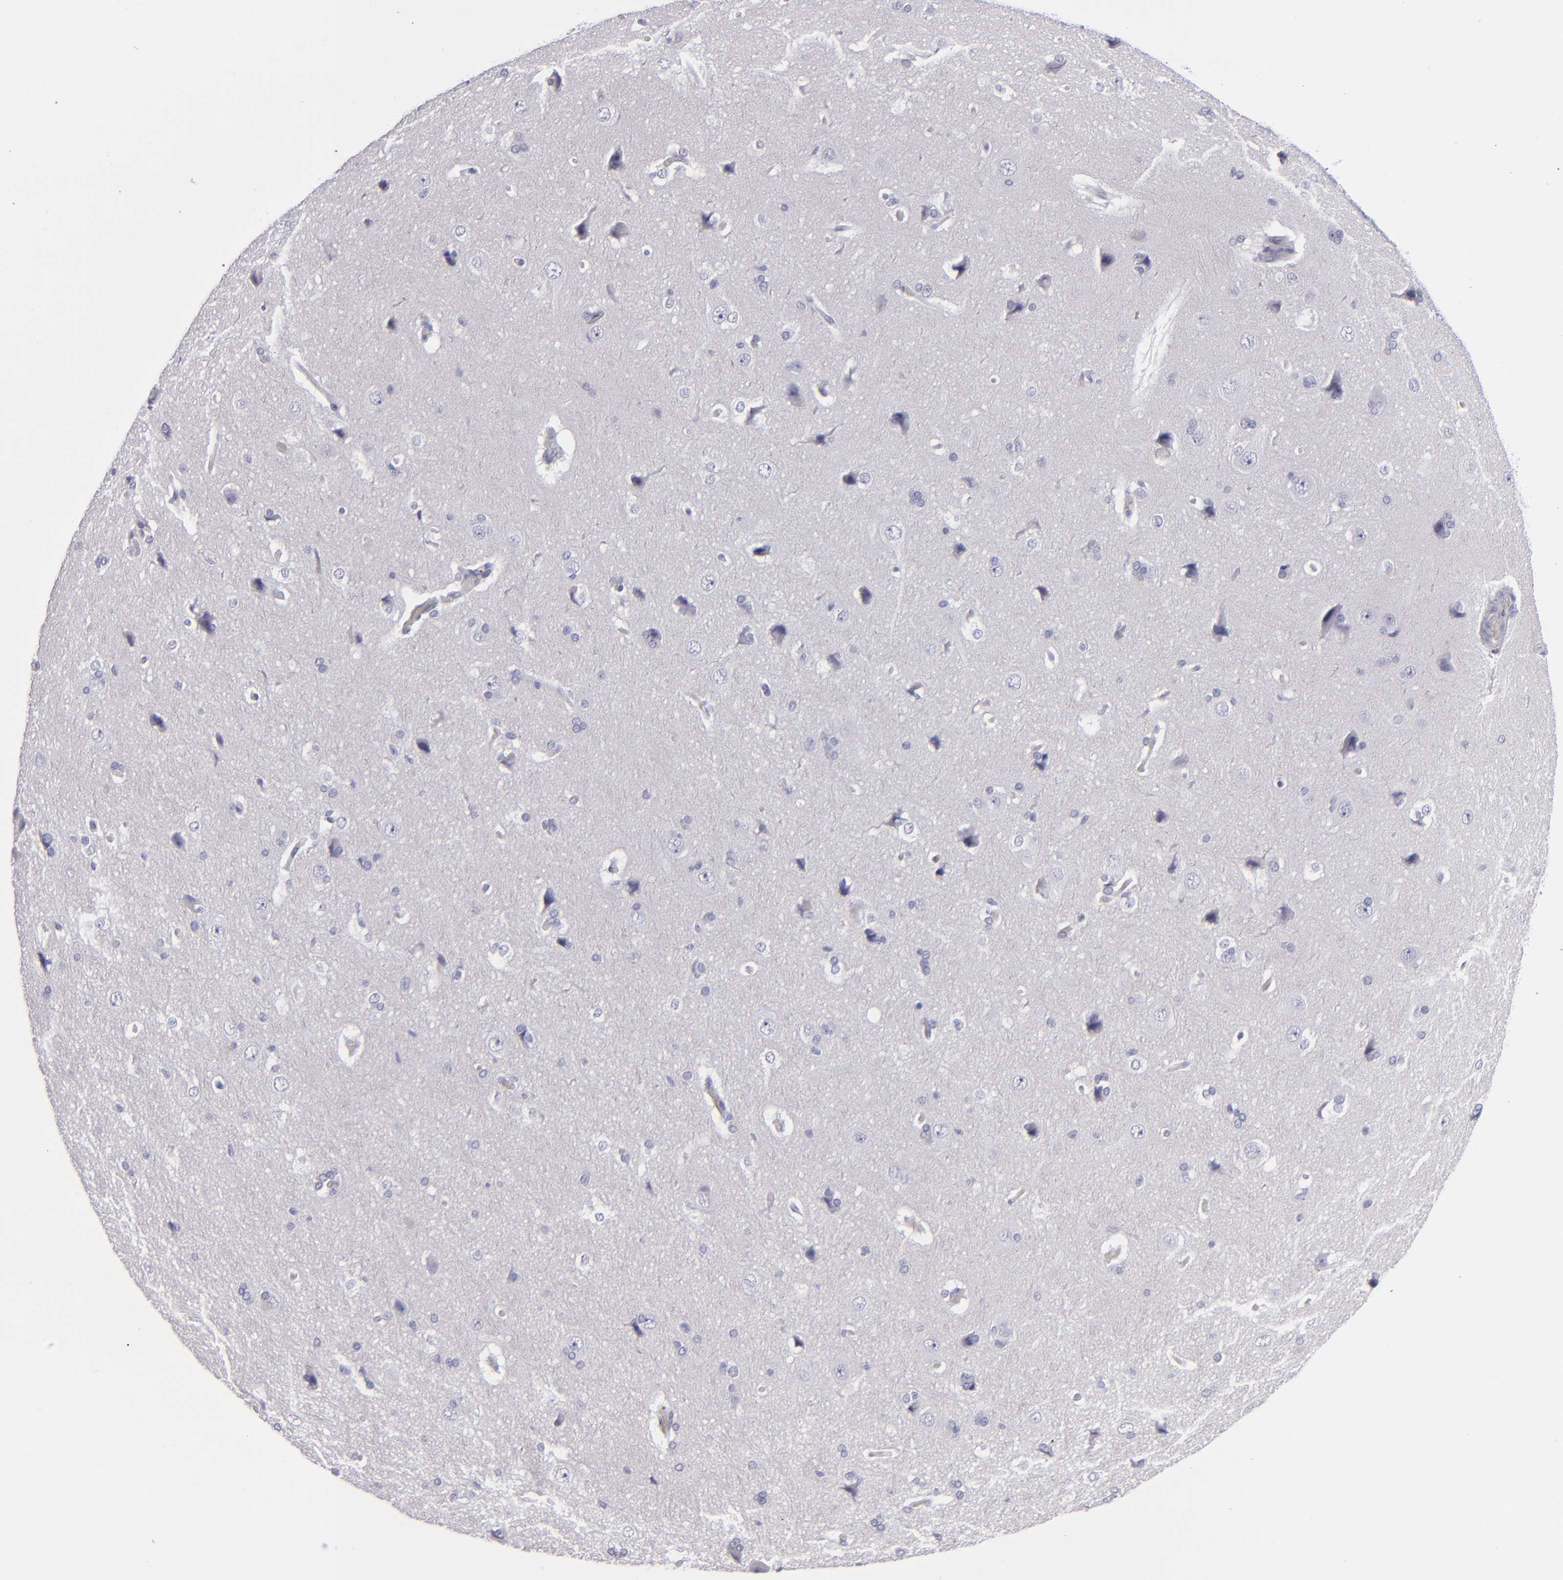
{"staining": {"intensity": "negative", "quantity": "none", "location": "none"}, "tissue": "cerebral cortex", "cell_type": "Endothelial cells", "image_type": "normal", "snomed": [{"axis": "morphology", "description": "Normal tissue, NOS"}, {"axis": "topography", "description": "Cerebral cortex"}], "caption": "IHC micrograph of unremarkable cerebral cortex: cerebral cortex stained with DAB reveals no significant protein positivity in endothelial cells.", "gene": "CD2", "patient": {"sex": "female", "age": 45}}